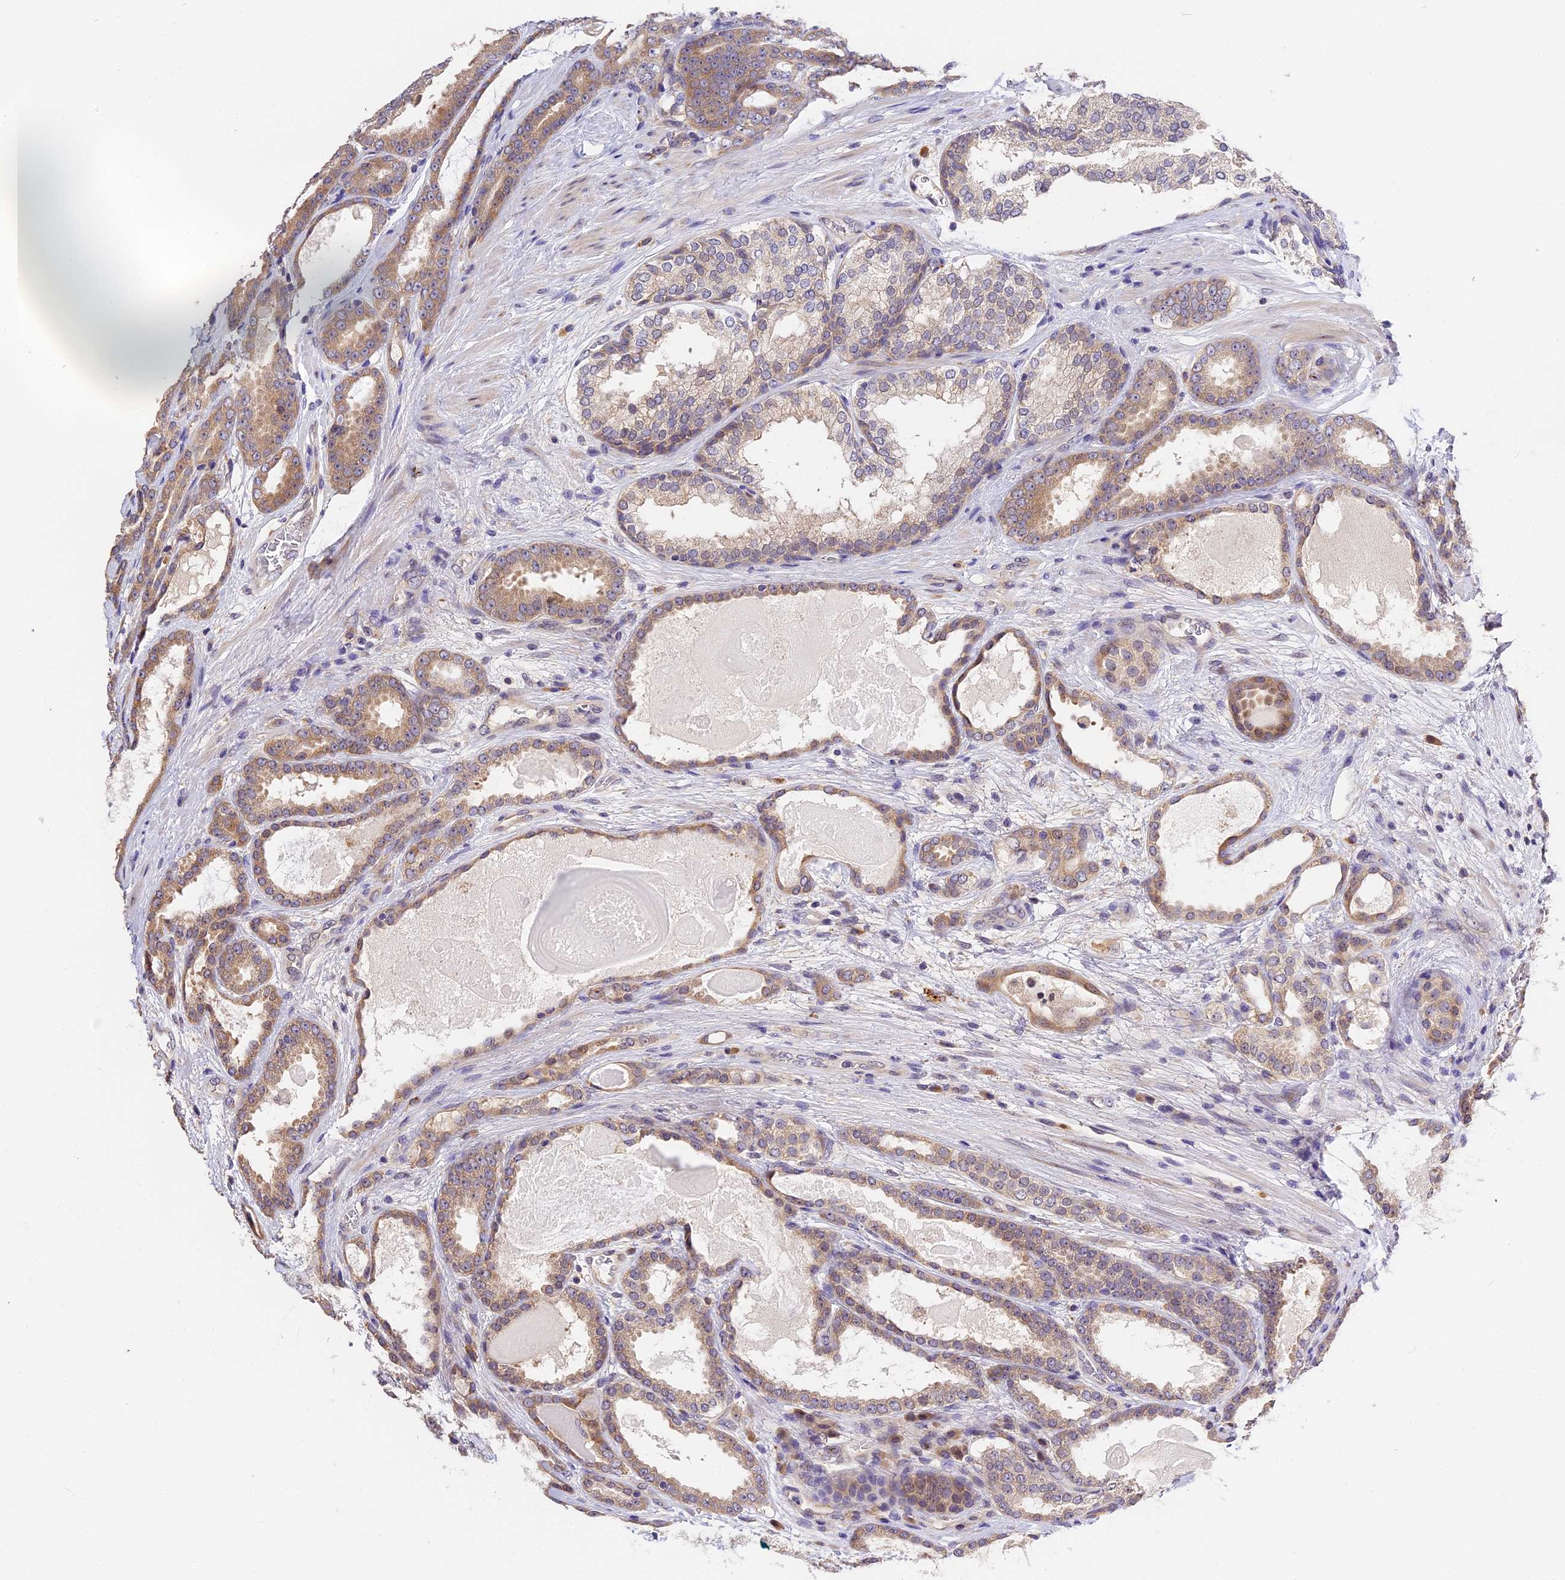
{"staining": {"intensity": "moderate", "quantity": ">75%", "location": "cytoplasmic/membranous"}, "tissue": "prostate cancer", "cell_type": "Tumor cells", "image_type": "cancer", "snomed": [{"axis": "morphology", "description": "Adenocarcinoma, High grade"}, {"axis": "topography", "description": "Prostate"}], "caption": "There is medium levels of moderate cytoplasmic/membranous expression in tumor cells of prostate cancer, as demonstrated by immunohistochemical staining (brown color).", "gene": "BSCL2", "patient": {"sex": "male", "age": 60}}